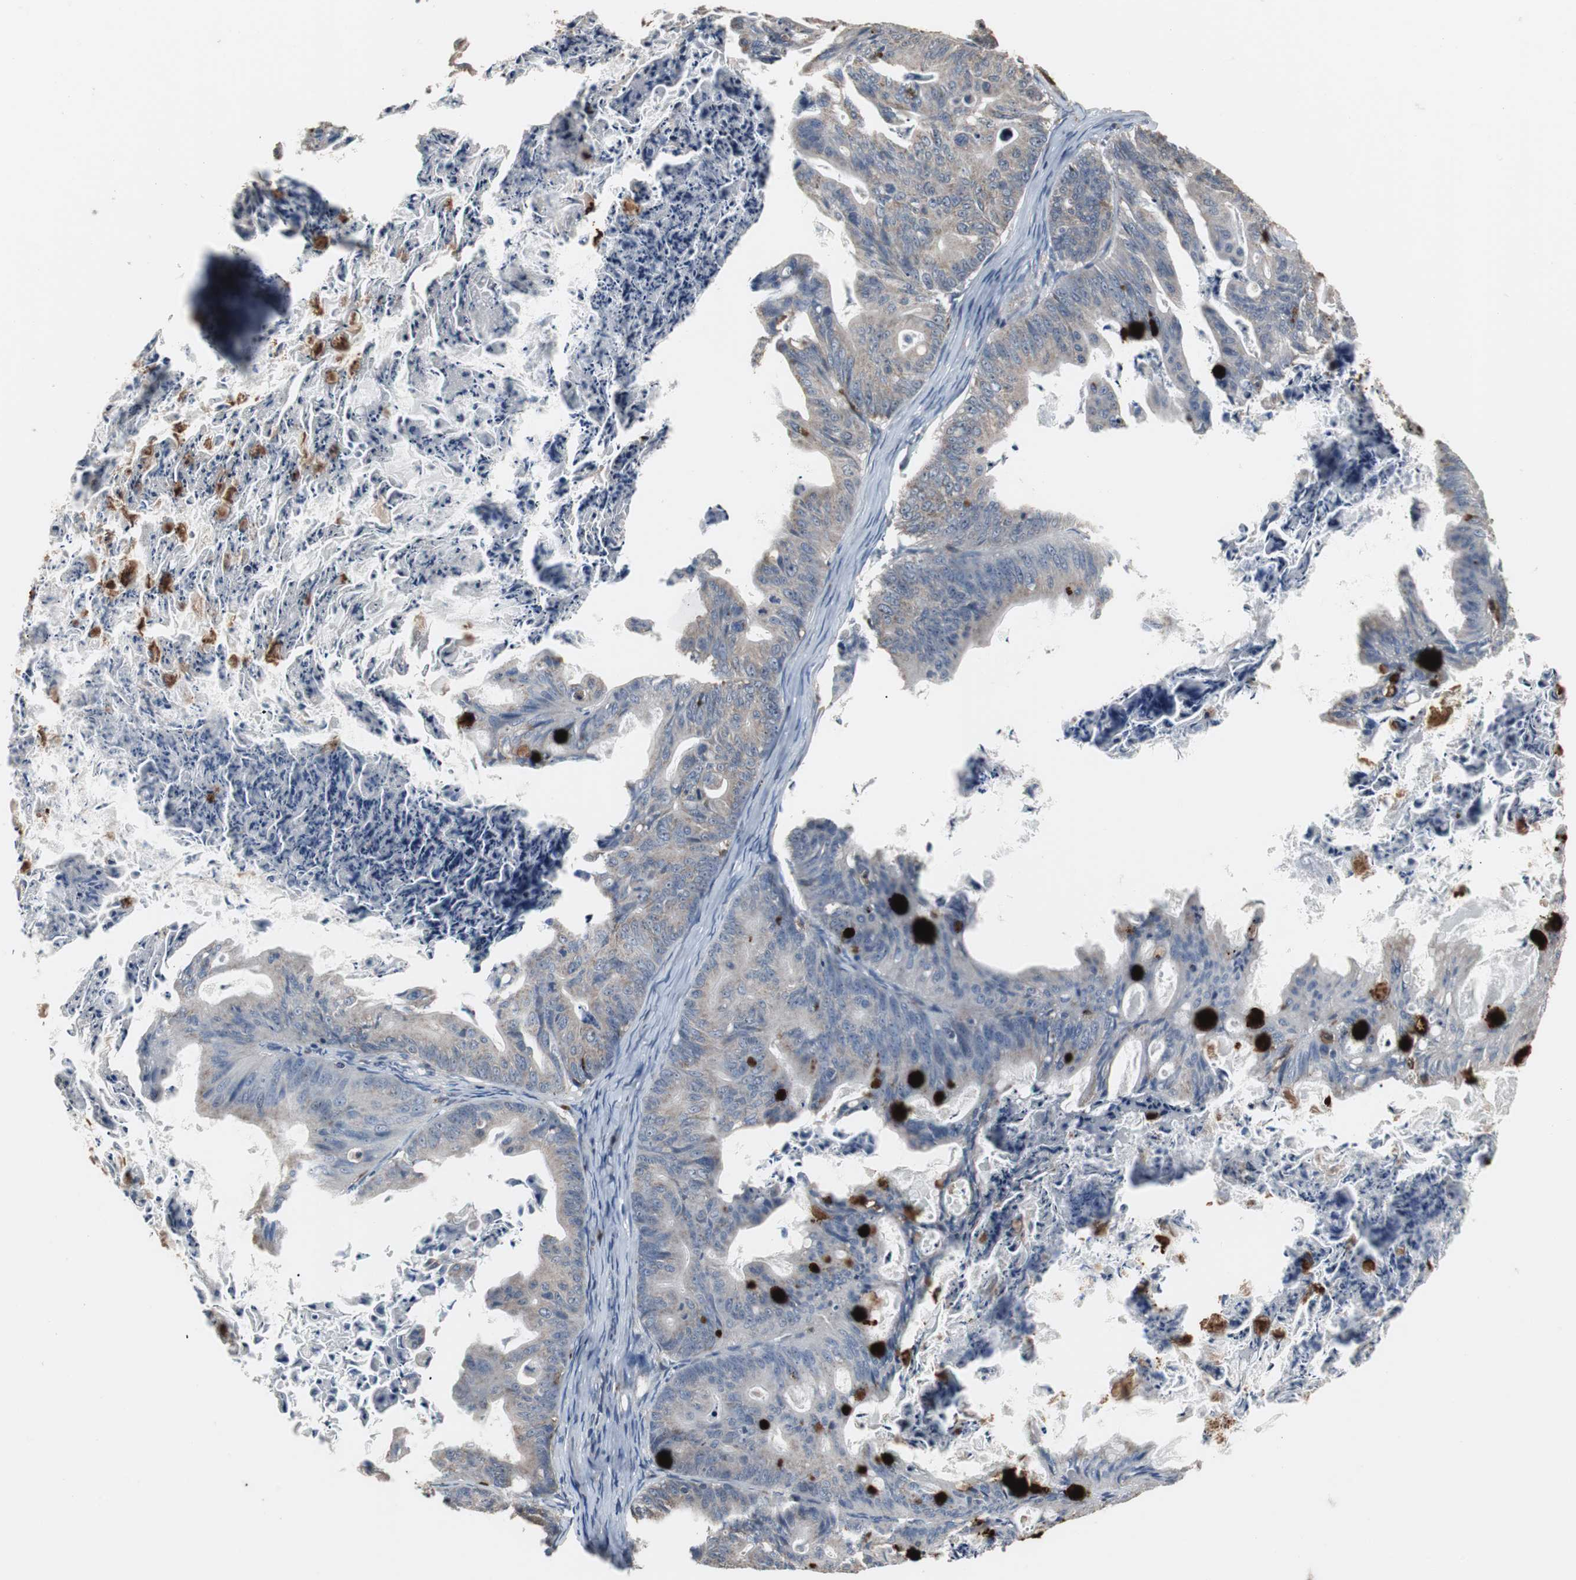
{"staining": {"intensity": "strong", "quantity": "<25%", "location": "cytoplasmic/membranous"}, "tissue": "ovarian cancer", "cell_type": "Tumor cells", "image_type": "cancer", "snomed": [{"axis": "morphology", "description": "Cystadenocarcinoma, mucinous, NOS"}, {"axis": "topography", "description": "Ovary"}], "caption": "Strong cytoplasmic/membranous staining is seen in approximately <25% of tumor cells in ovarian cancer. (IHC, brightfield microscopy, high magnification).", "gene": "NCF2", "patient": {"sex": "female", "age": 36}}